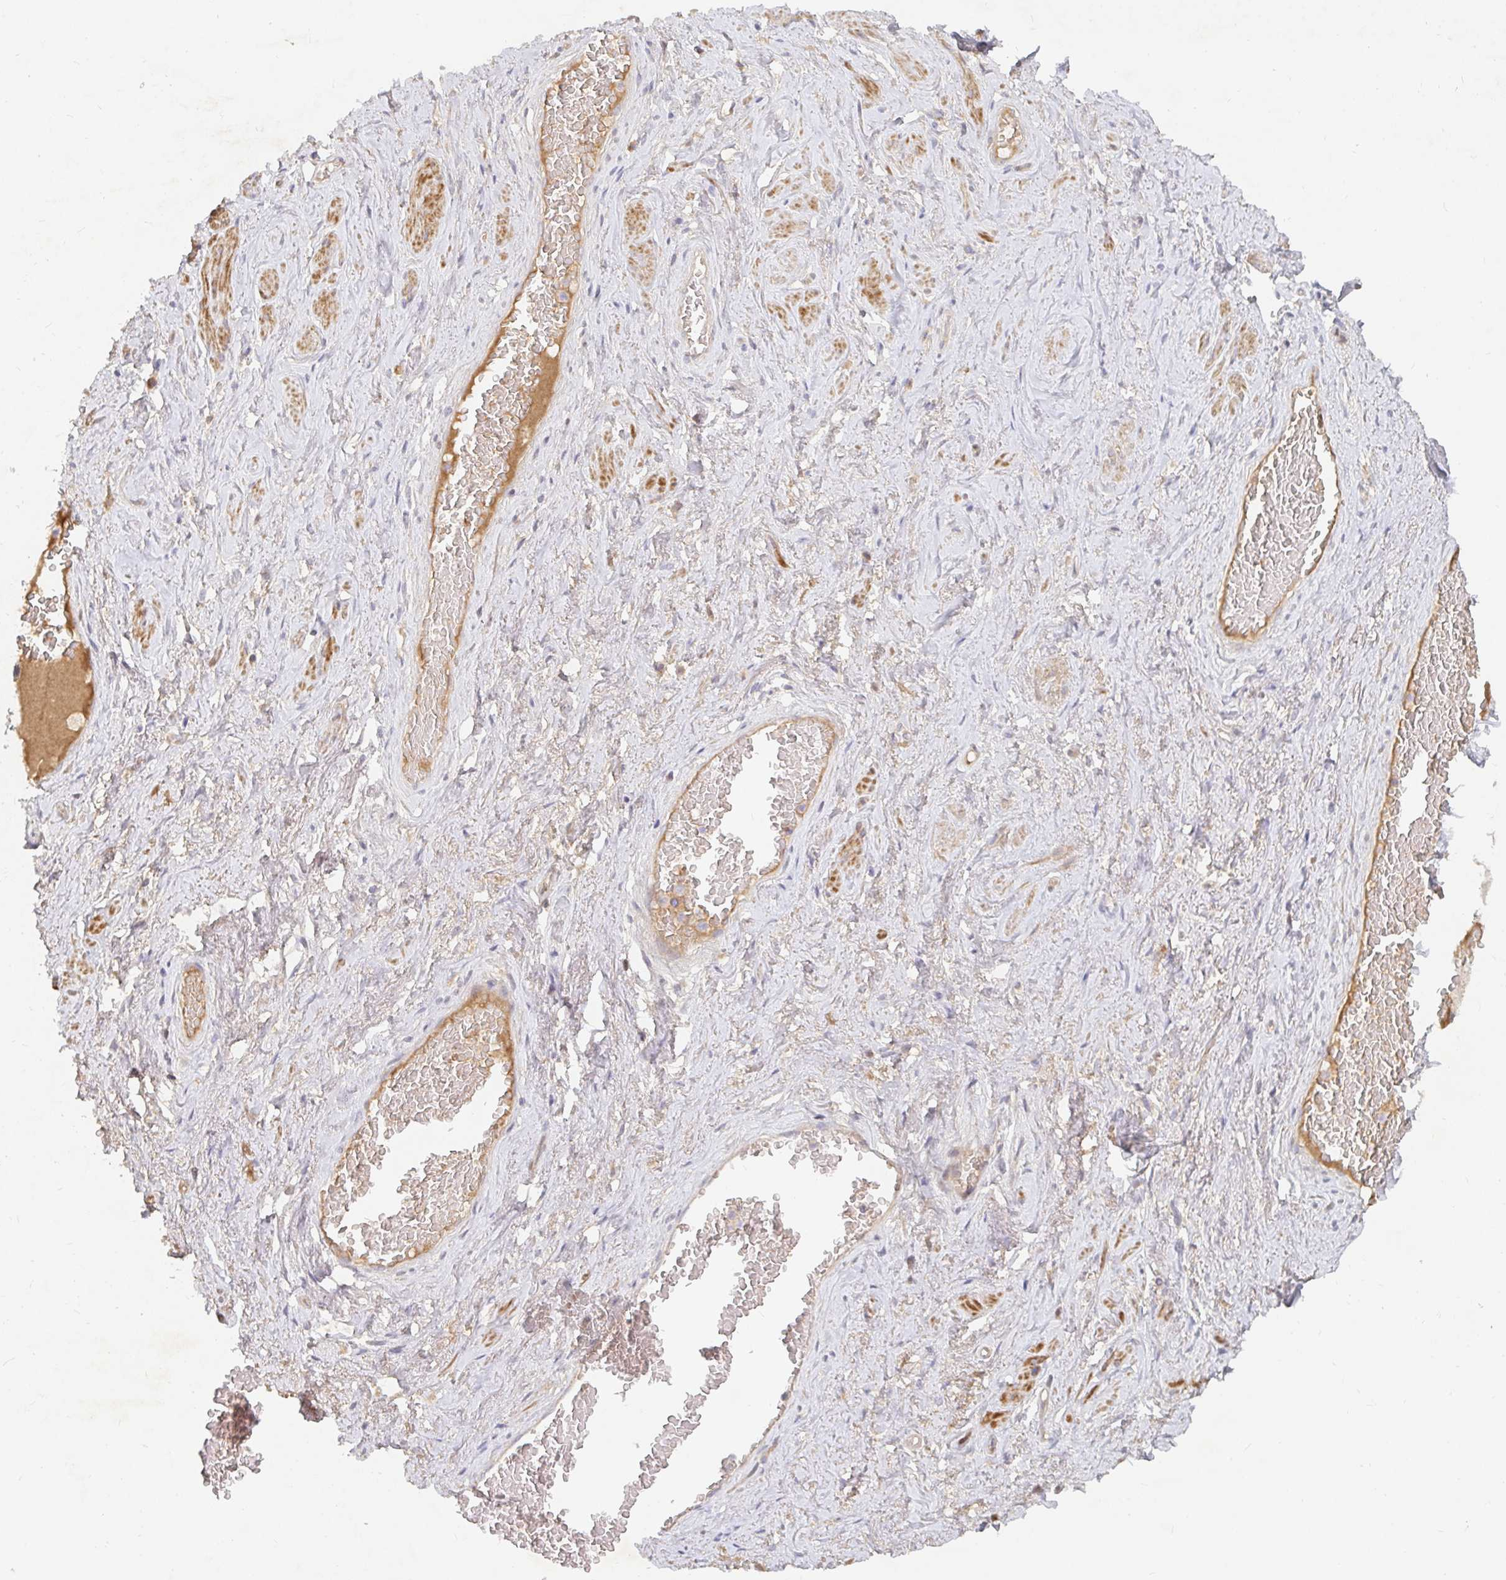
{"staining": {"intensity": "negative", "quantity": "none", "location": "none"}, "tissue": "soft tissue", "cell_type": "Fibroblasts", "image_type": "normal", "snomed": [{"axis": "morphology", "description": "Normal tissue, NOS"}, {"axis": "topography", "description": "Vagina"}, {"axis": "topography", "description": "Peripheral nerve tissue"}], "caption": "Immunohistochemical staining of unremarkable human soft tissue displays no significant positivity in fibroblasts. Nuclei are stained in blue.", "gene": "NME9", "patient": {"sex": "female", "age": 71}}